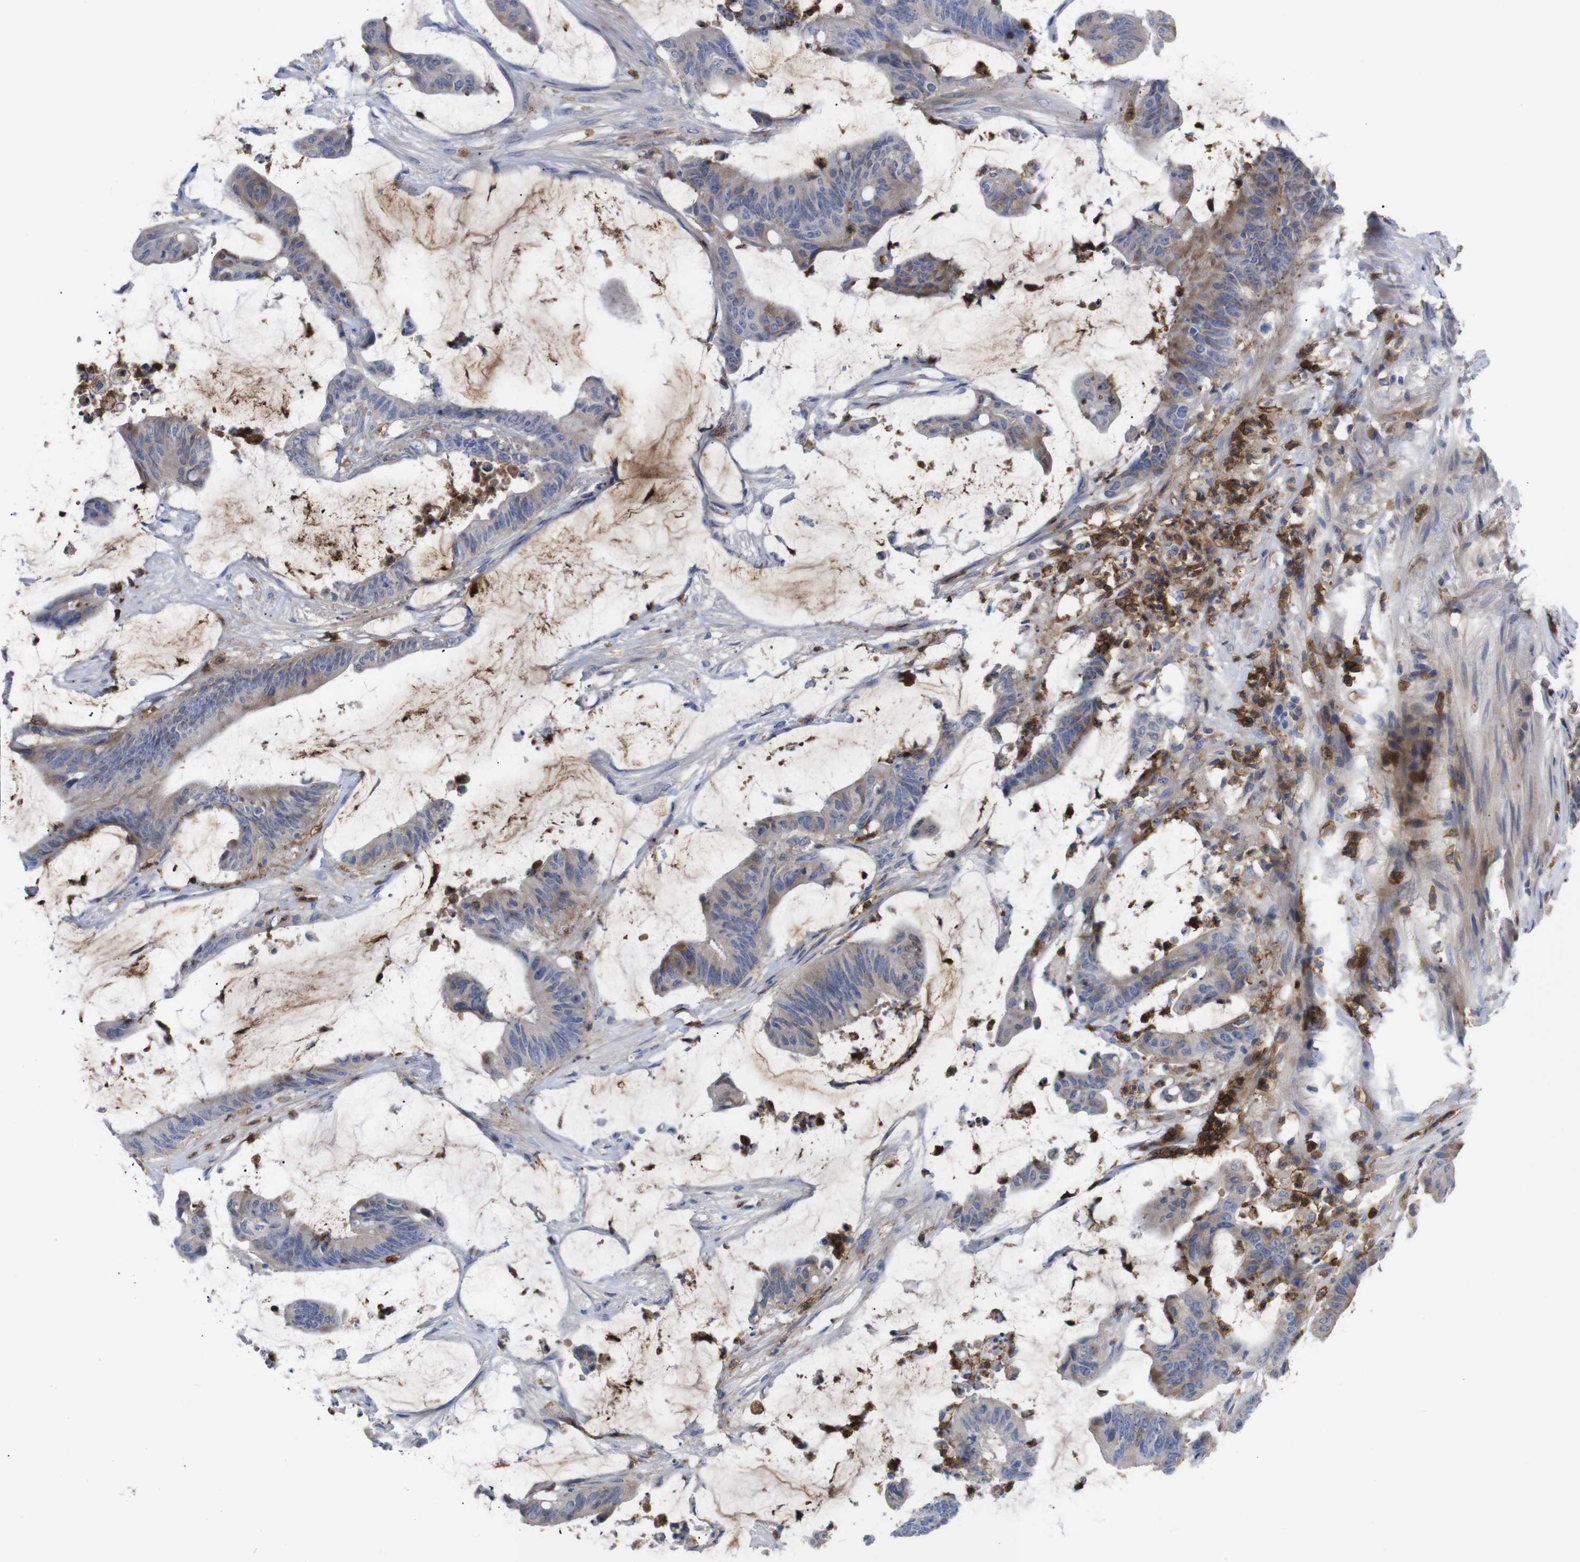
{"staining": {"intensity": "weak", "quantity": "25%-75%", "location": "cytoplasmic/membranous"}, "tissue": "colorectal cancer", "cell_type": "Tumor cells", "image_type": "cancer", "snomed": [{"axis": "morphology", "description": "Adenocarcinoma, NOS"}, {"axis": "topography", "description": "Rectum"}], "caption": "DAB immunohistochemical staining of colorectal adenocarcinoma exhibits weak cytoplasmic/membranous protein staining in about 25%-75% of tumor cells. Nuclei are stained in blue.", "gene": "C5AR1", "patient": {"sex": "female", "age": 66}}